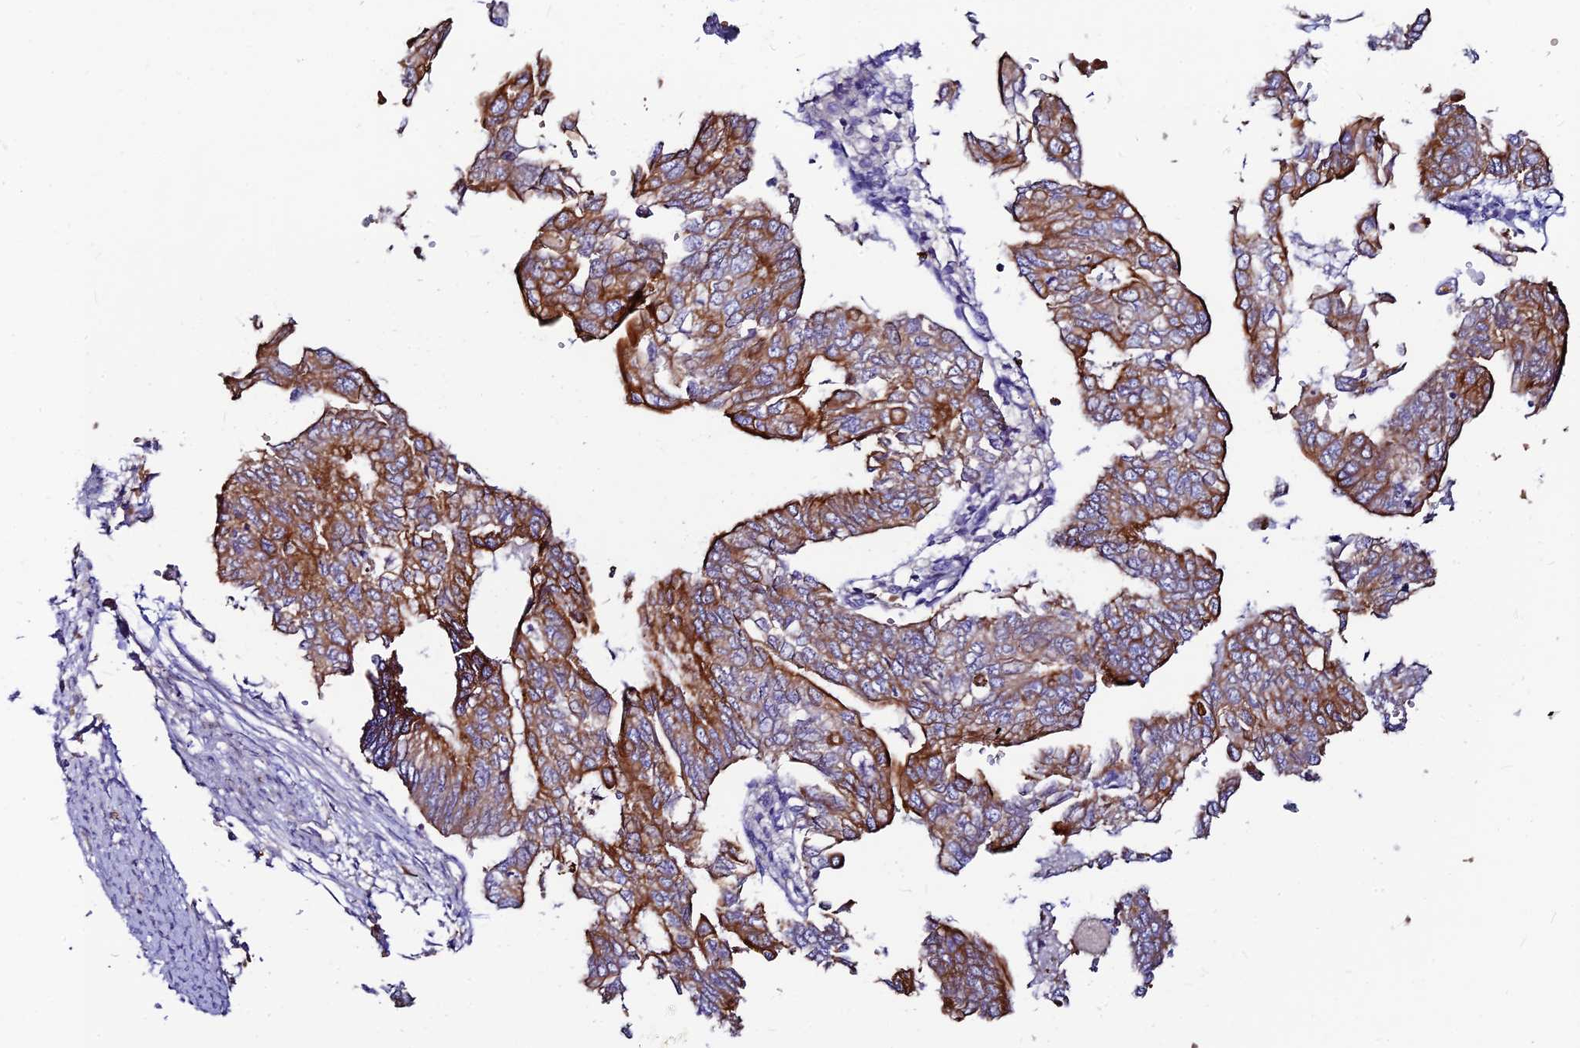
{"staining": {"intensity": "strong", "quantity": "25%-75%", "location": "cytoplasmic/membranous"}, "tissue": "endometrial cancer", "cell_type": "Tumor cells", "image_type": "cancer", "snomed": [{"axis": "morphology", "description": "Adenocarcinoma, NOS"}, {"axis": "topography", "description": "Endometrium"}], "caption": "Strong cytoplasmic/membranous positivity is present in about 25%-75% of tumor cells in endometrial cancer (adenocarcinoma). (IHC, brightfield microscopy, high magnification).", "gene": "DENND2D", "patient": {"sex": "female", "age": 68}}